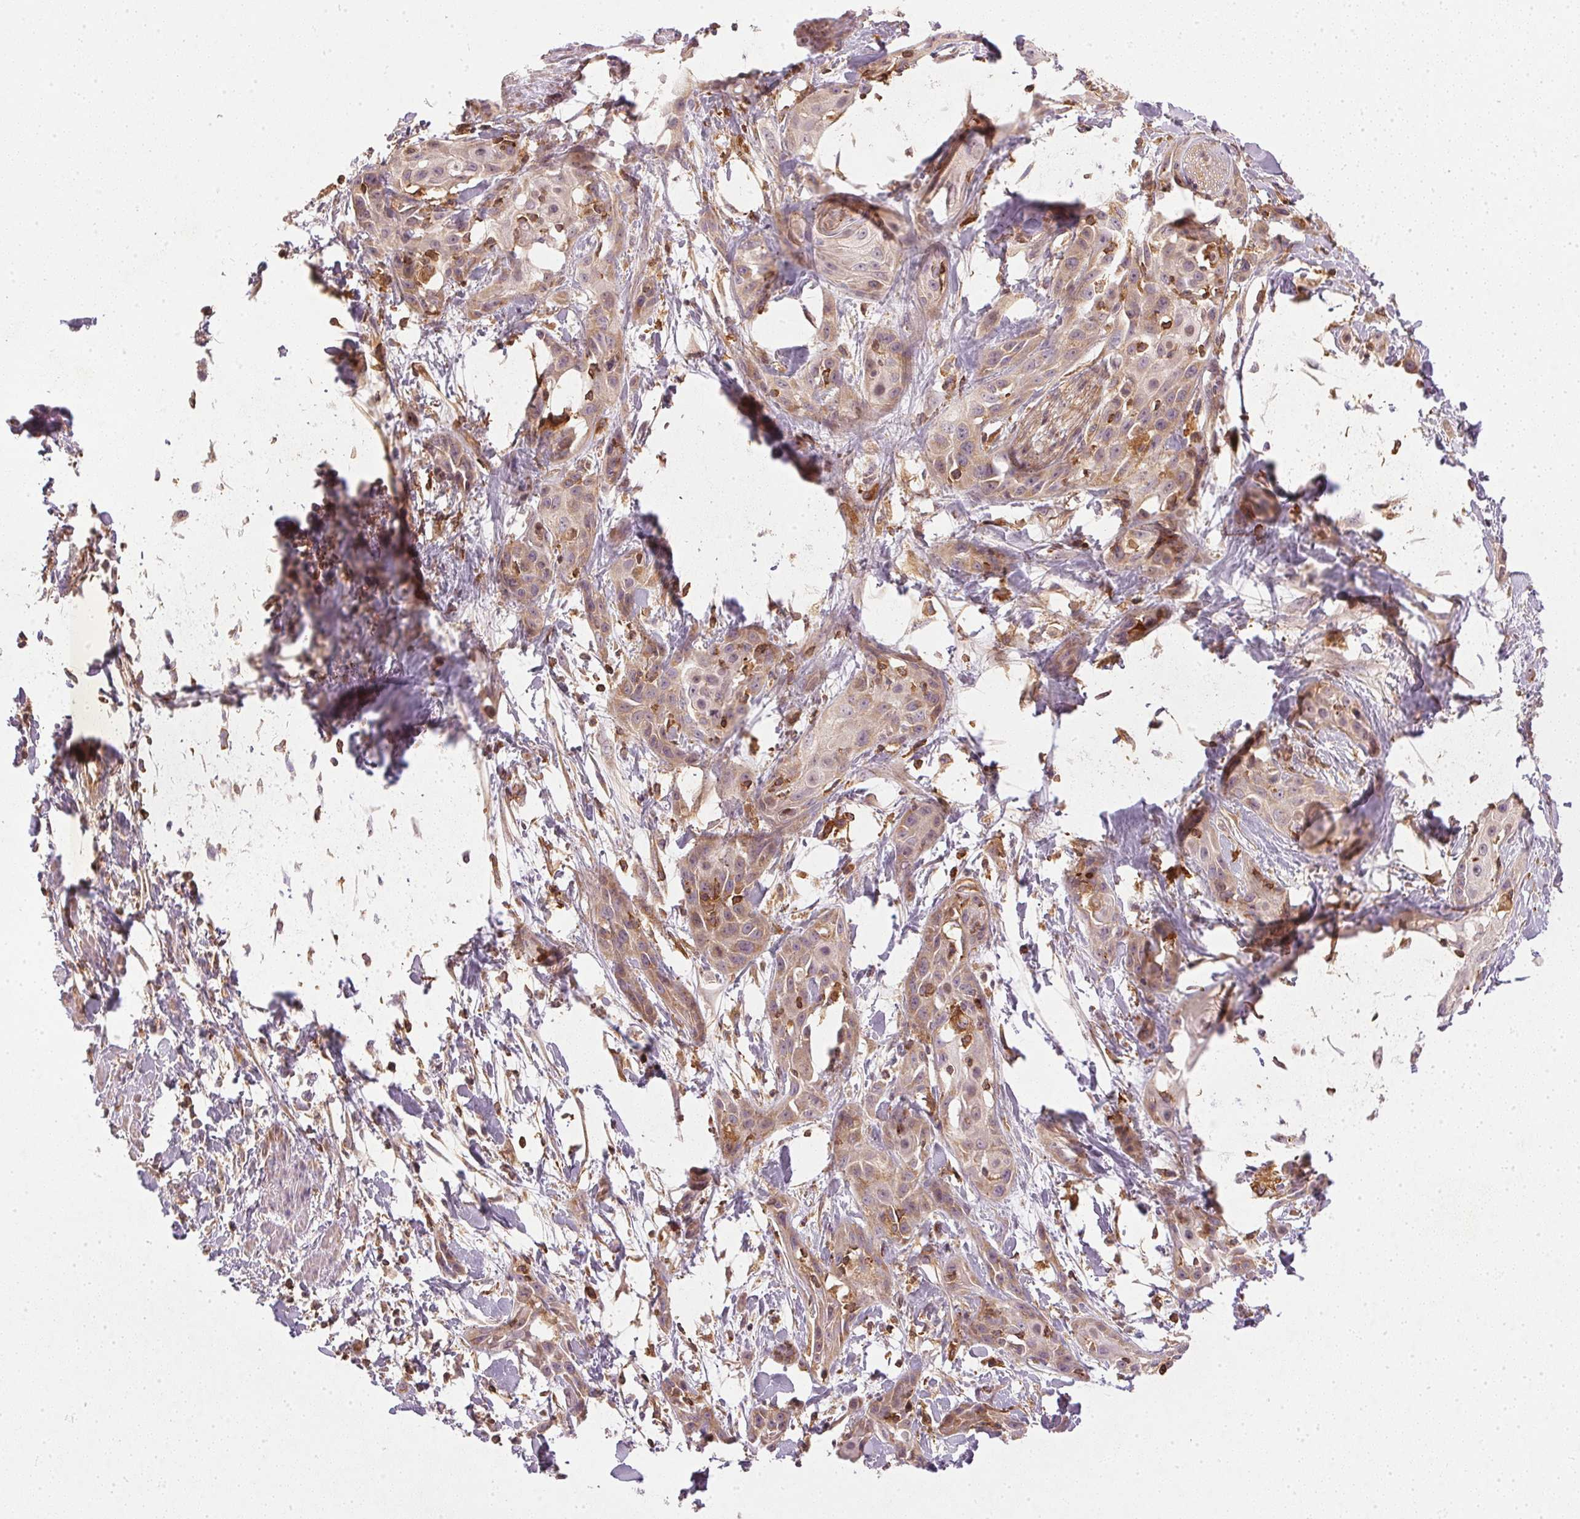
{"staining": {"intensity": "weak", "quantity": "25%-75%", "location": "cytoplasmic/membranous"}, "tissue": "skin cancer", "cell_type": "Tumor cells", "image_type": "cancer", "snomed": [{"axis": "morphology", "description": "Squamous cell carcinoma, NOS"}, {"axis": "topography", "description": "Skin"}, {"axis": "topography", "description": "Anal"}], "caption": "The micrograph exhibits a brown stain indicating the presence of a protein in the cytoplasmic/membranous of tumor cells in skin cancer.", "gene": "NADK2", "patient": {"sex": "male", "age": 64}}